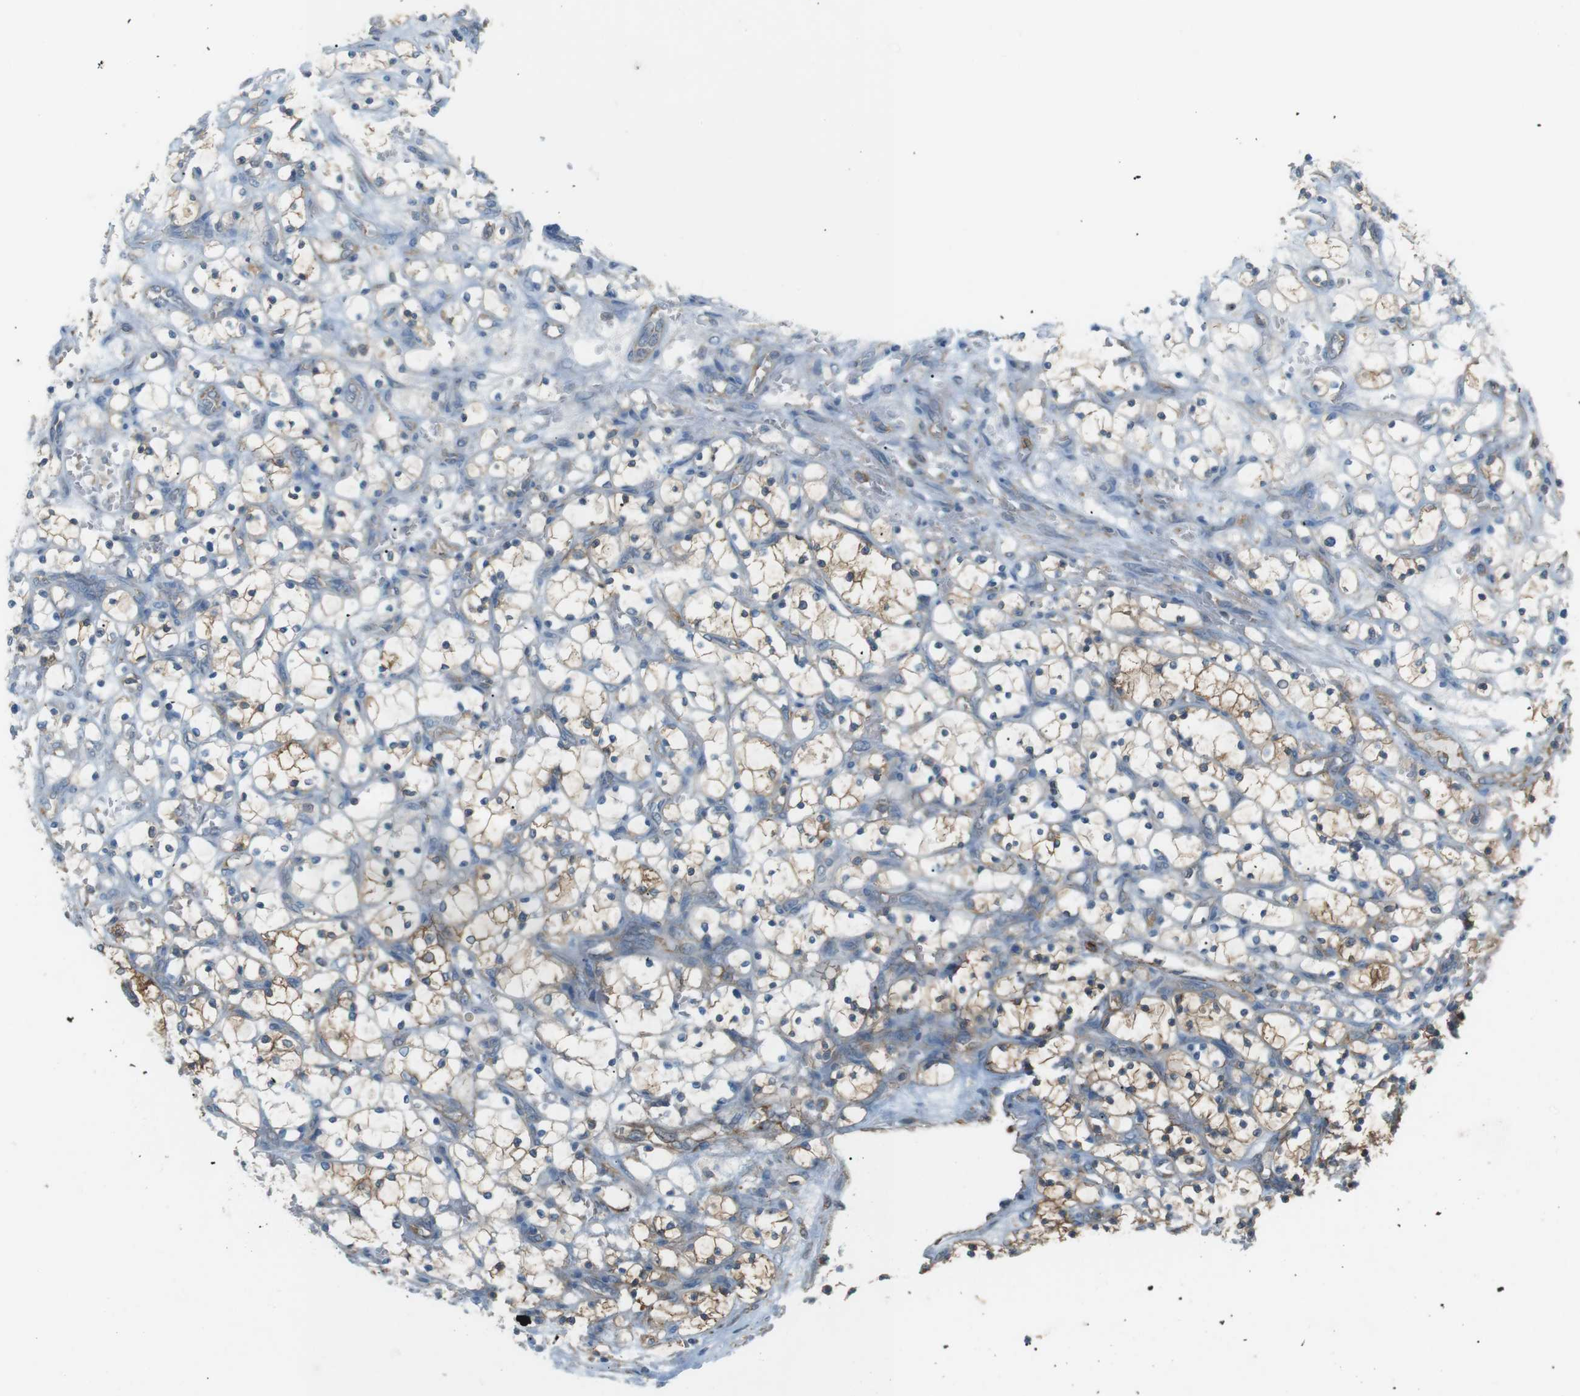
{"staining": {"intensity": "moderate", "quantity": "25%-75%", "location": "cytoplasmic/membranous"}, "tissue": "renal cancer", "cell_type": "Tumor cells", "image_type": "cancer", "snomed": [{"axis": "morphology", "description": "Adenocarcinoma, NOS"}, {"axis": "topography", "description": "Kidney"}], "caption": "Renal adenocarcinoma stained with DAB IHC reveals medium levels of moderate cytoplasmic/membranous staining in about 25%-75% of tumor cells. (Brightfield microscopy of DAB IHC at high magnification).", "gene": "PEPD", "patient": {"sex": "female", "age": 69}}